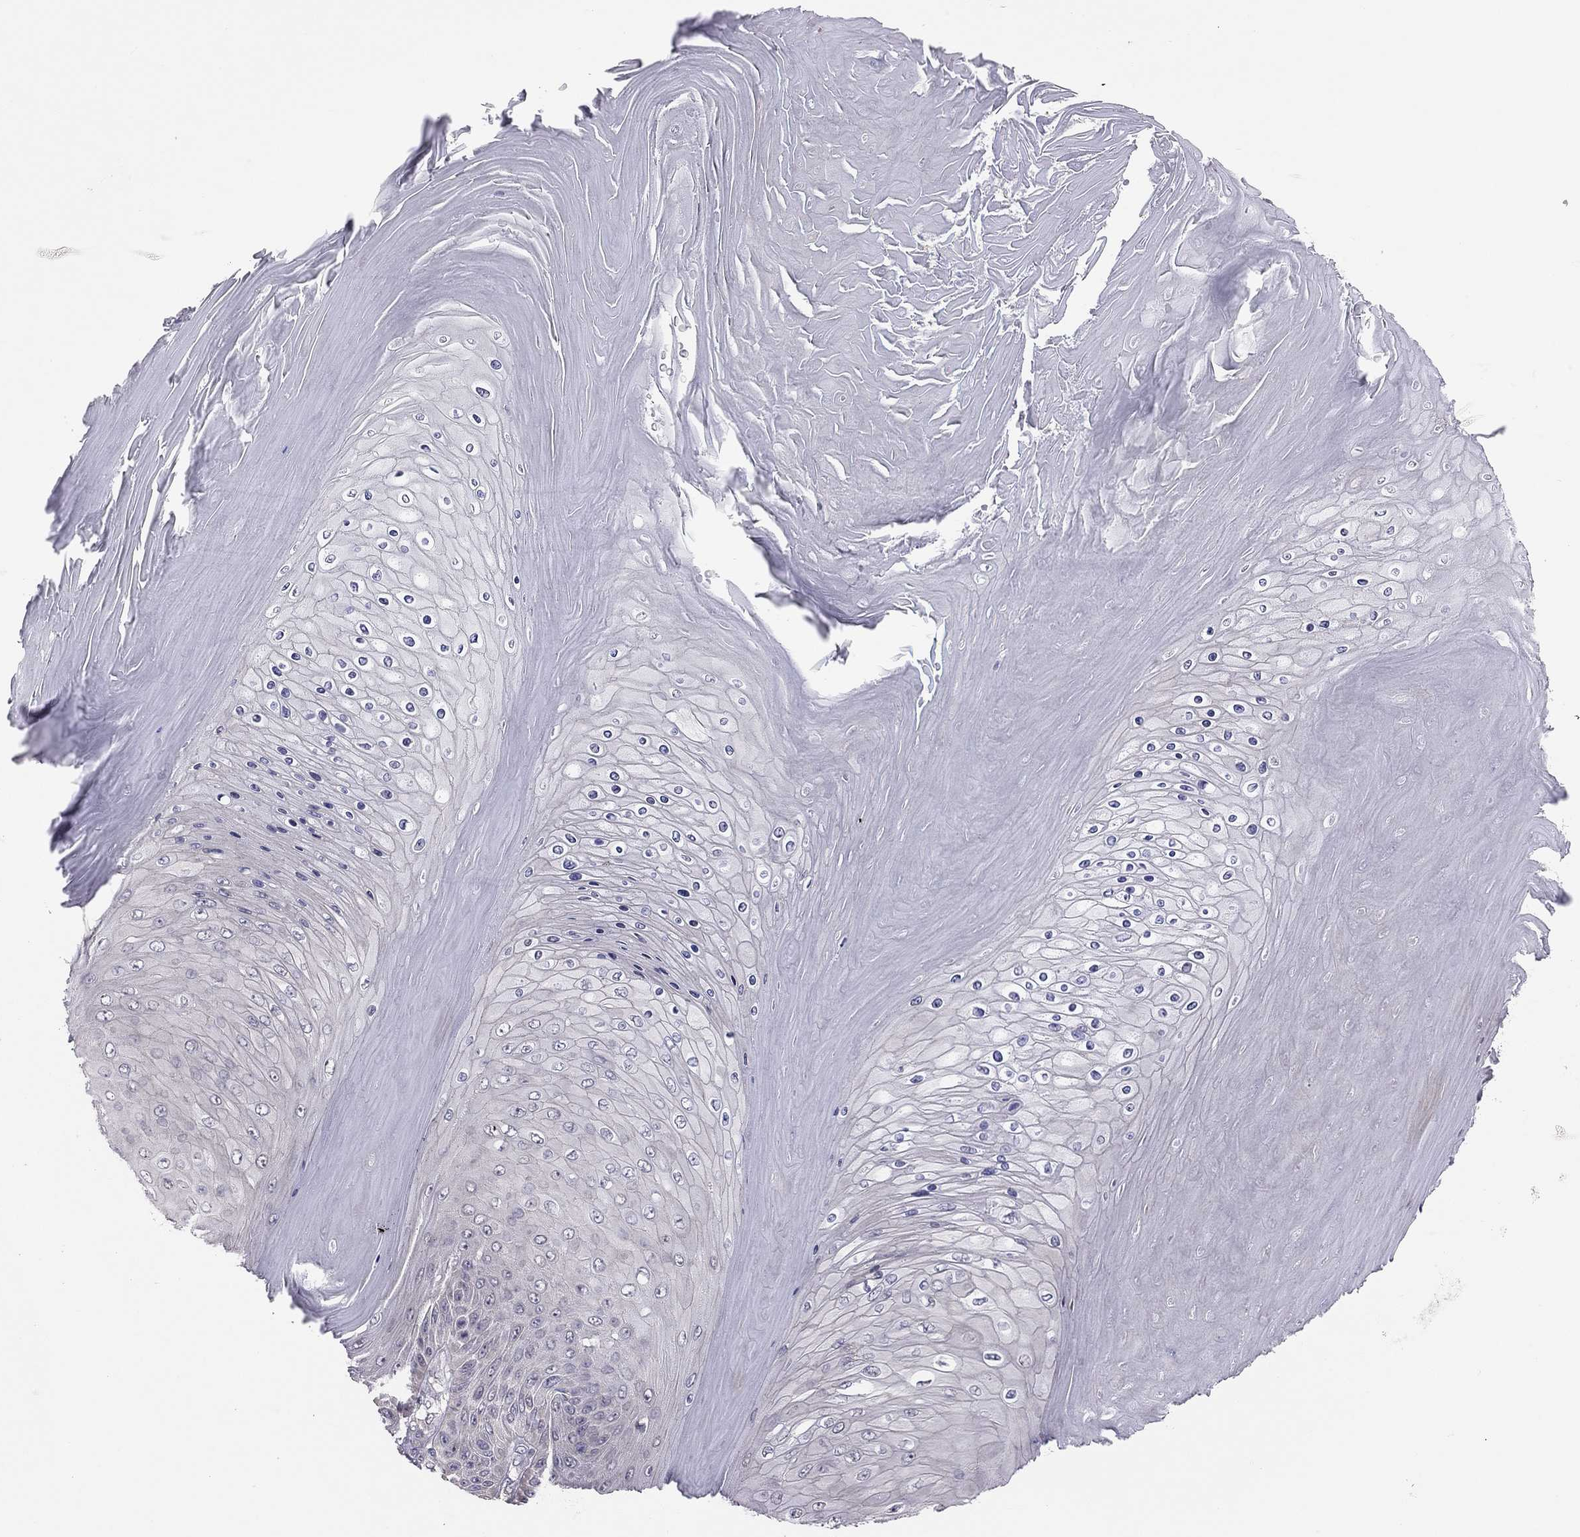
{"staining": {"intensity": "negative", "quantity": "none", "location": "none"}, "tissue": "skin cancer", "cell_type": "Tumor cells", "image_type": "cancer", "snomed": [{"axis": "morphology", "description": "Squamous cell carcinoma, NOS"}, {"axis": "topography", "description": "Skin"}], "caption": "Immunohistochemical staining of human skin squamous cell carcinoma exhibits no significant expression in tumor cells.", "gene": "HSF2BP", "patient": {"sex": "male", "age": 62}}